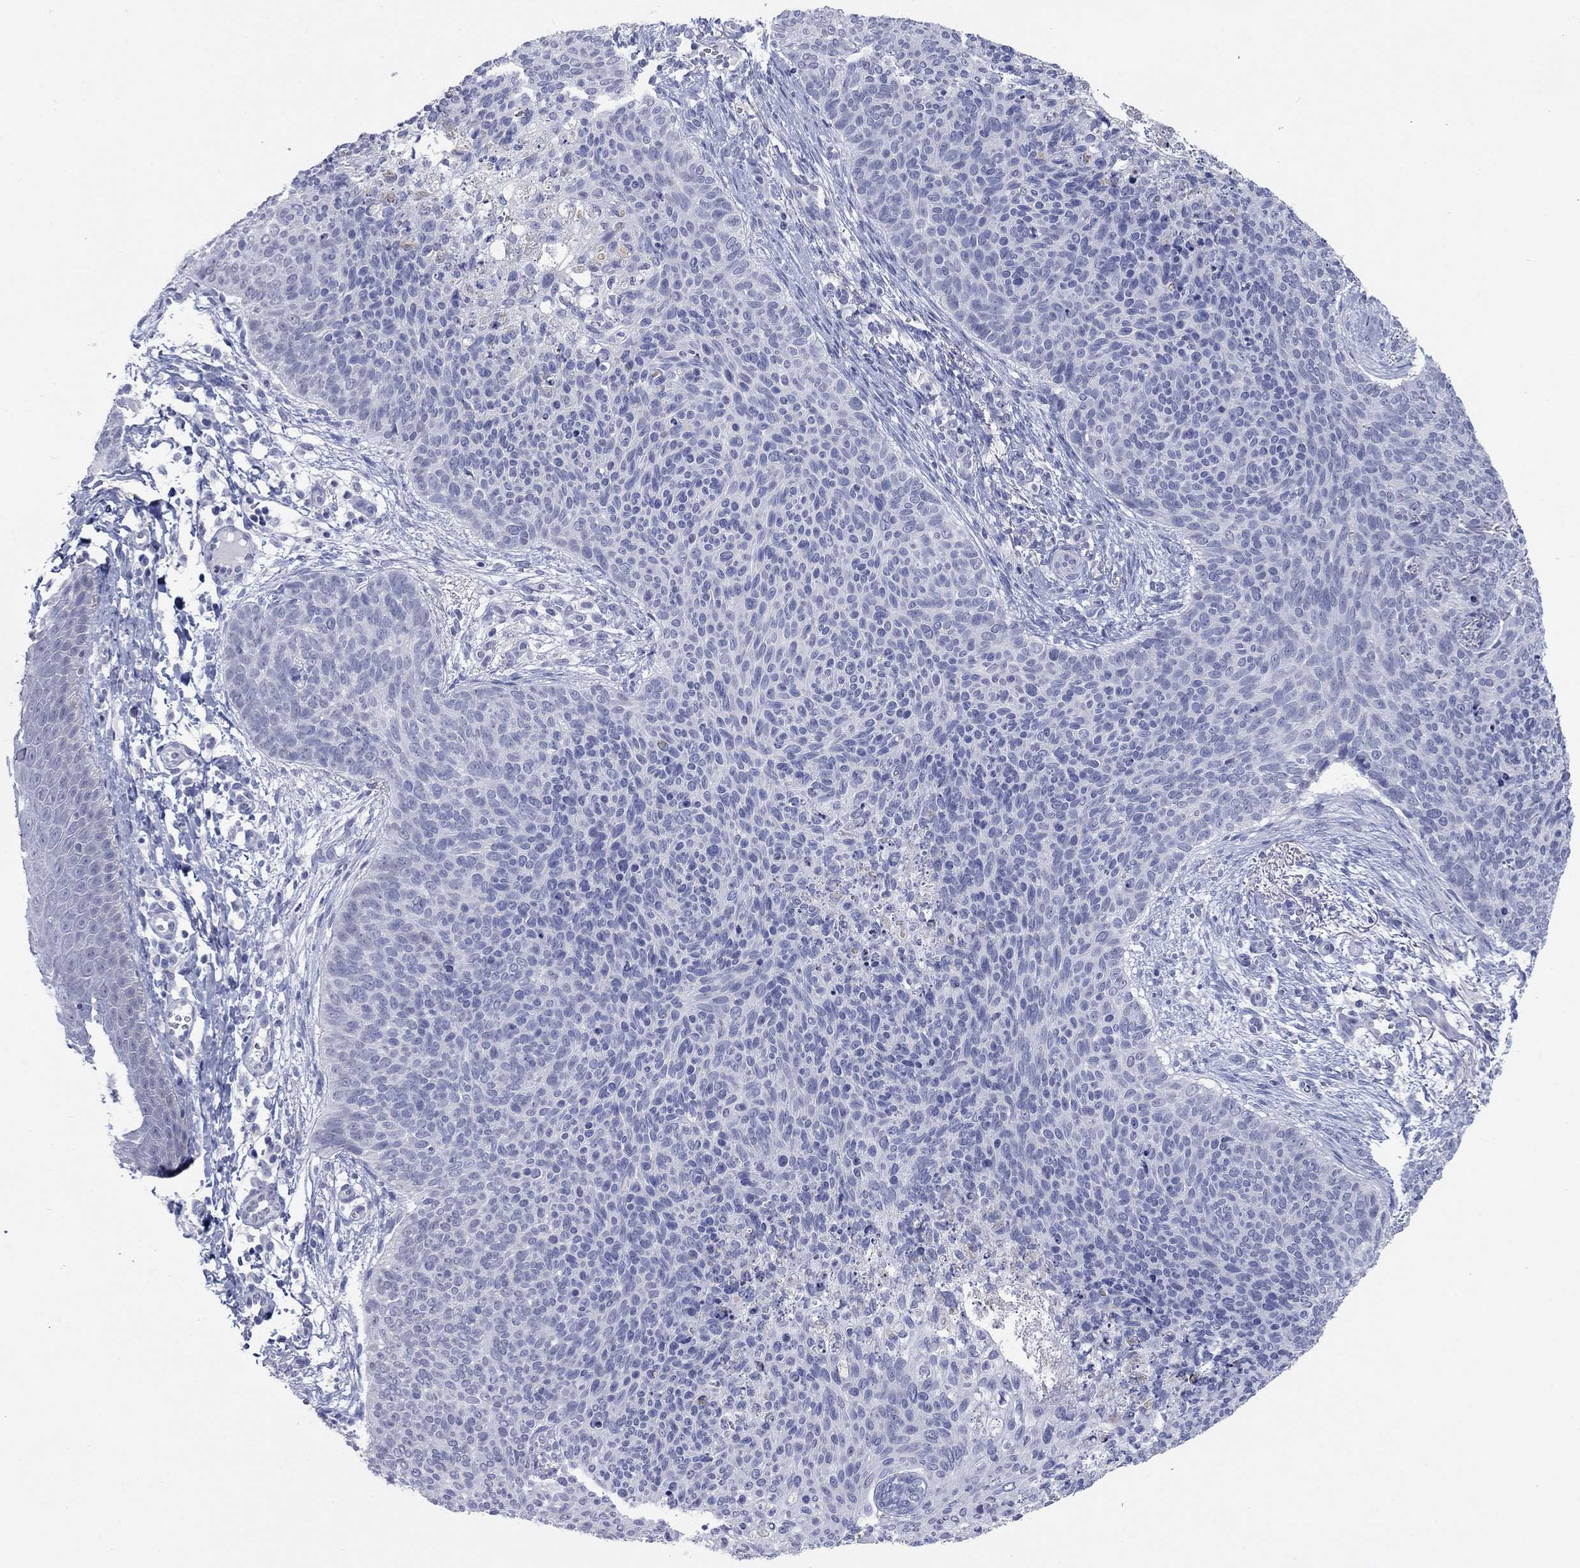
{"staining": {"intensity": "negative", "quantity": "none", "location": "none"}, "tissue": "skin cancer", "cell_type": "Tumor cells", "image_type": "cancer", "snomed": [{"axis": "morphology", "description": "Basal cell carcinoma"}, {"axis": "topography", "description": "Skin"}], "caption": "The micrograph shows no staining of tumor cells in skin cancer.", "gene": "ATP6V1G2", "patient": {"sex": "male", "age": 64}}